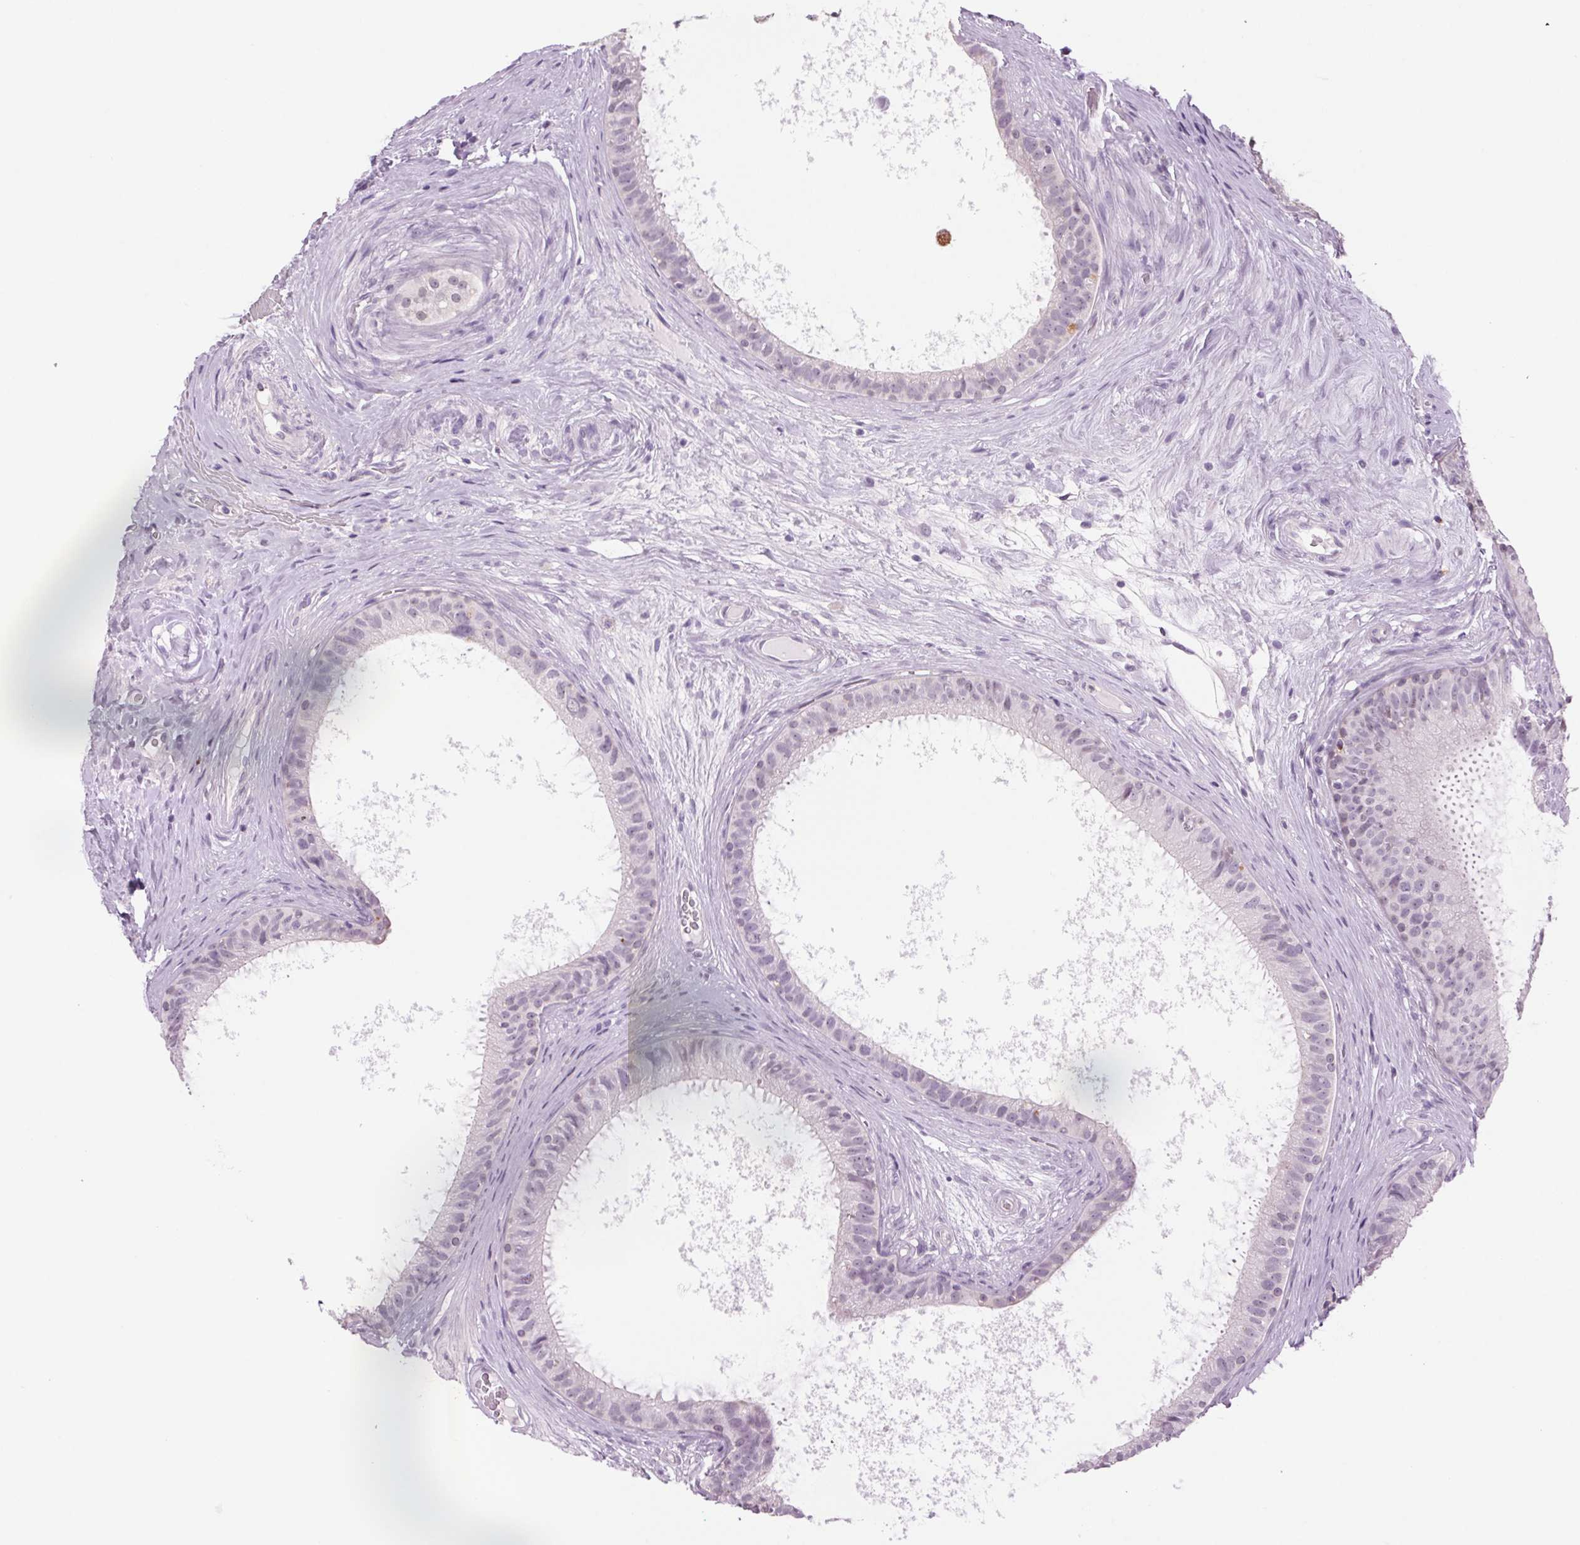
{"staining": {"intensity": "negative", "quantity": "none", "location": "none"}, "tissue": "epididymis", "cell_type": "Glandular cells", "image_type": "normal", "snomed": [{"axis": "morphology", "description": "Normal tissue, NOS"}, {"axis": "topography", "description": "Epididymis"}], "caption": "Immunohistochemistry image of unremarkable epididymis stained for a protein (brown), which displays no expression in glandular cells.", "gene": "MPO", "patient": {"sex": "male", "age": 59}}